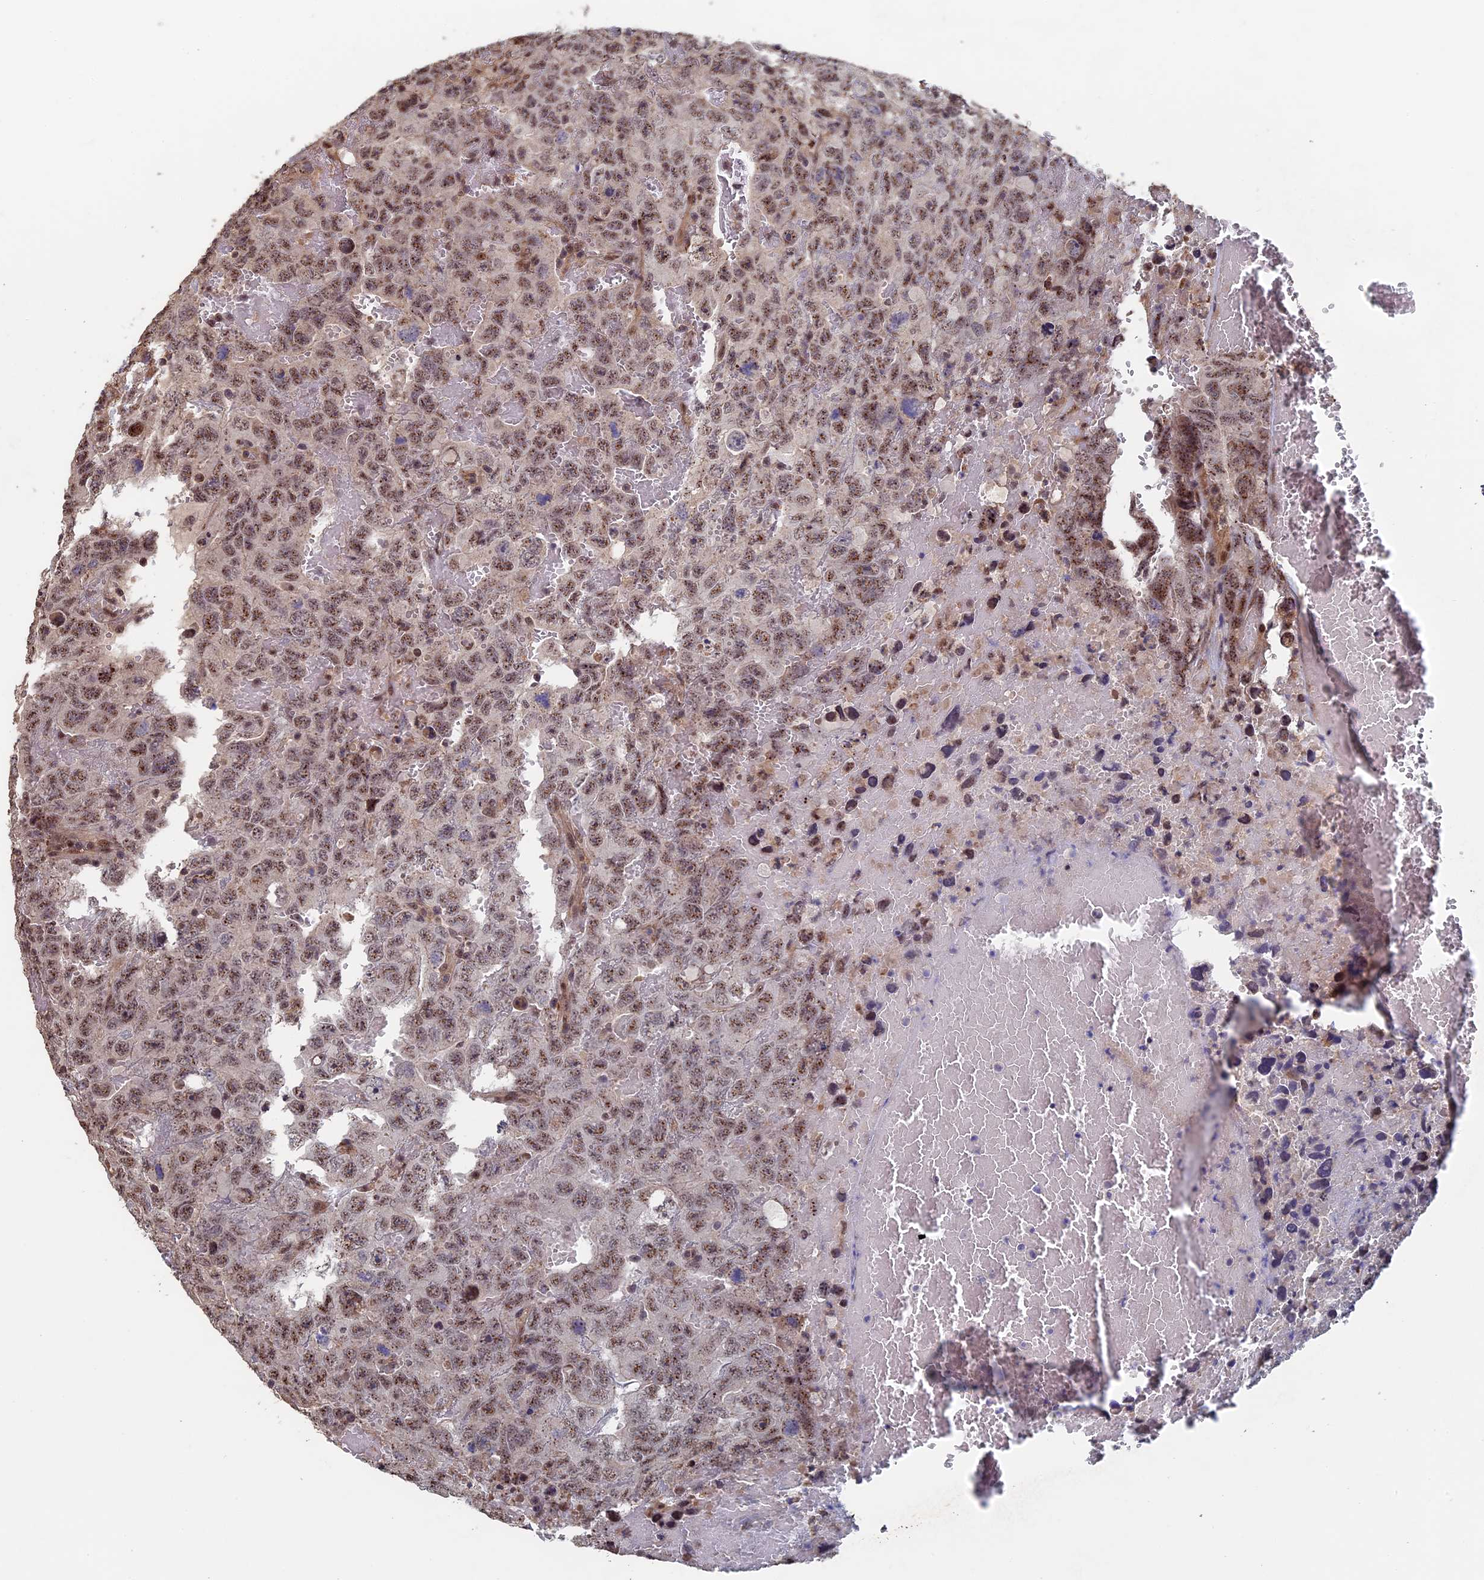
{"staining": {"intensity": "moderate", "quantity": ">75%", "location": "nuclear"}, "tissue": "testis cancer", "cell_type": "Tumor cells", "image_type": "cancer", "snomed": [{"axis": "morphology", "description": "Carcinoma, Embryonal, NOS"}, {"axis": "topography", "description": "Testis"}], "caption": "Human testis embryonal carcinoma stained with a brown dye exhibits moderate nuclear positive positivity in approximately >75% of tumor cells.", "gene": "KIAA1328", "patient": {"sex": "male", "age": 45}}